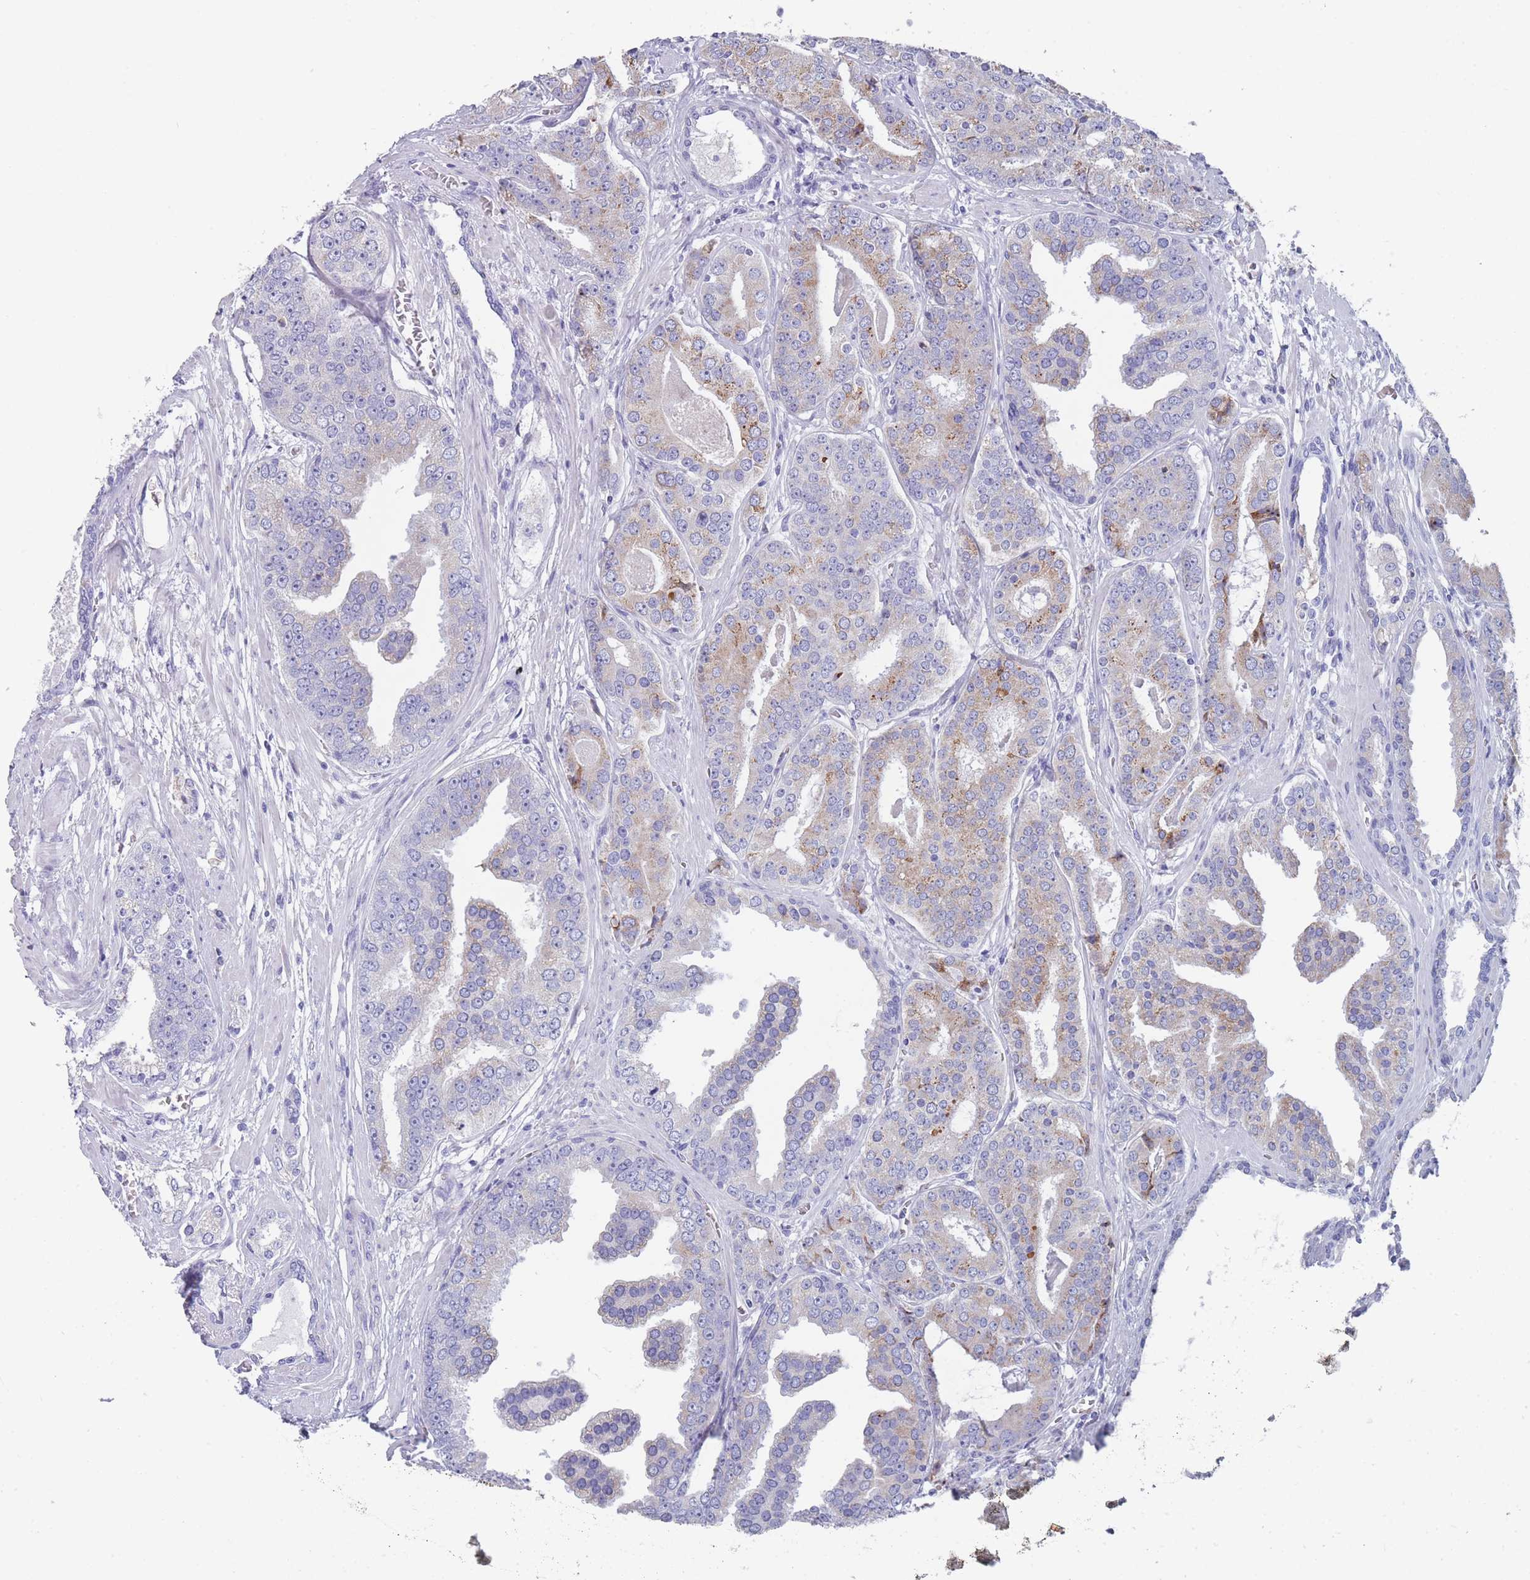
{"staining": {"intensity": "weak", "quantity": "25%-75%", "location": "cytoplasmic/membranous"}, "tissue": "prostate cancer", "cell_type": "Tumor cells", "image_type": "cancer", "snomed": [{"axis": "morphology", "description": "Adenocarcinoma, High grade"}, {"axis": "topography", "description": "Prostate"}], "caption": "A low amount of weak cytoplasmic/membranous positivity is appreciated in approximately 25%-75% of tumor cells in prostate adenocarcinoma (high-grade) tissue.", "gene": "ST8SIA5", "patient": {"sex": "male", "age": 71}}